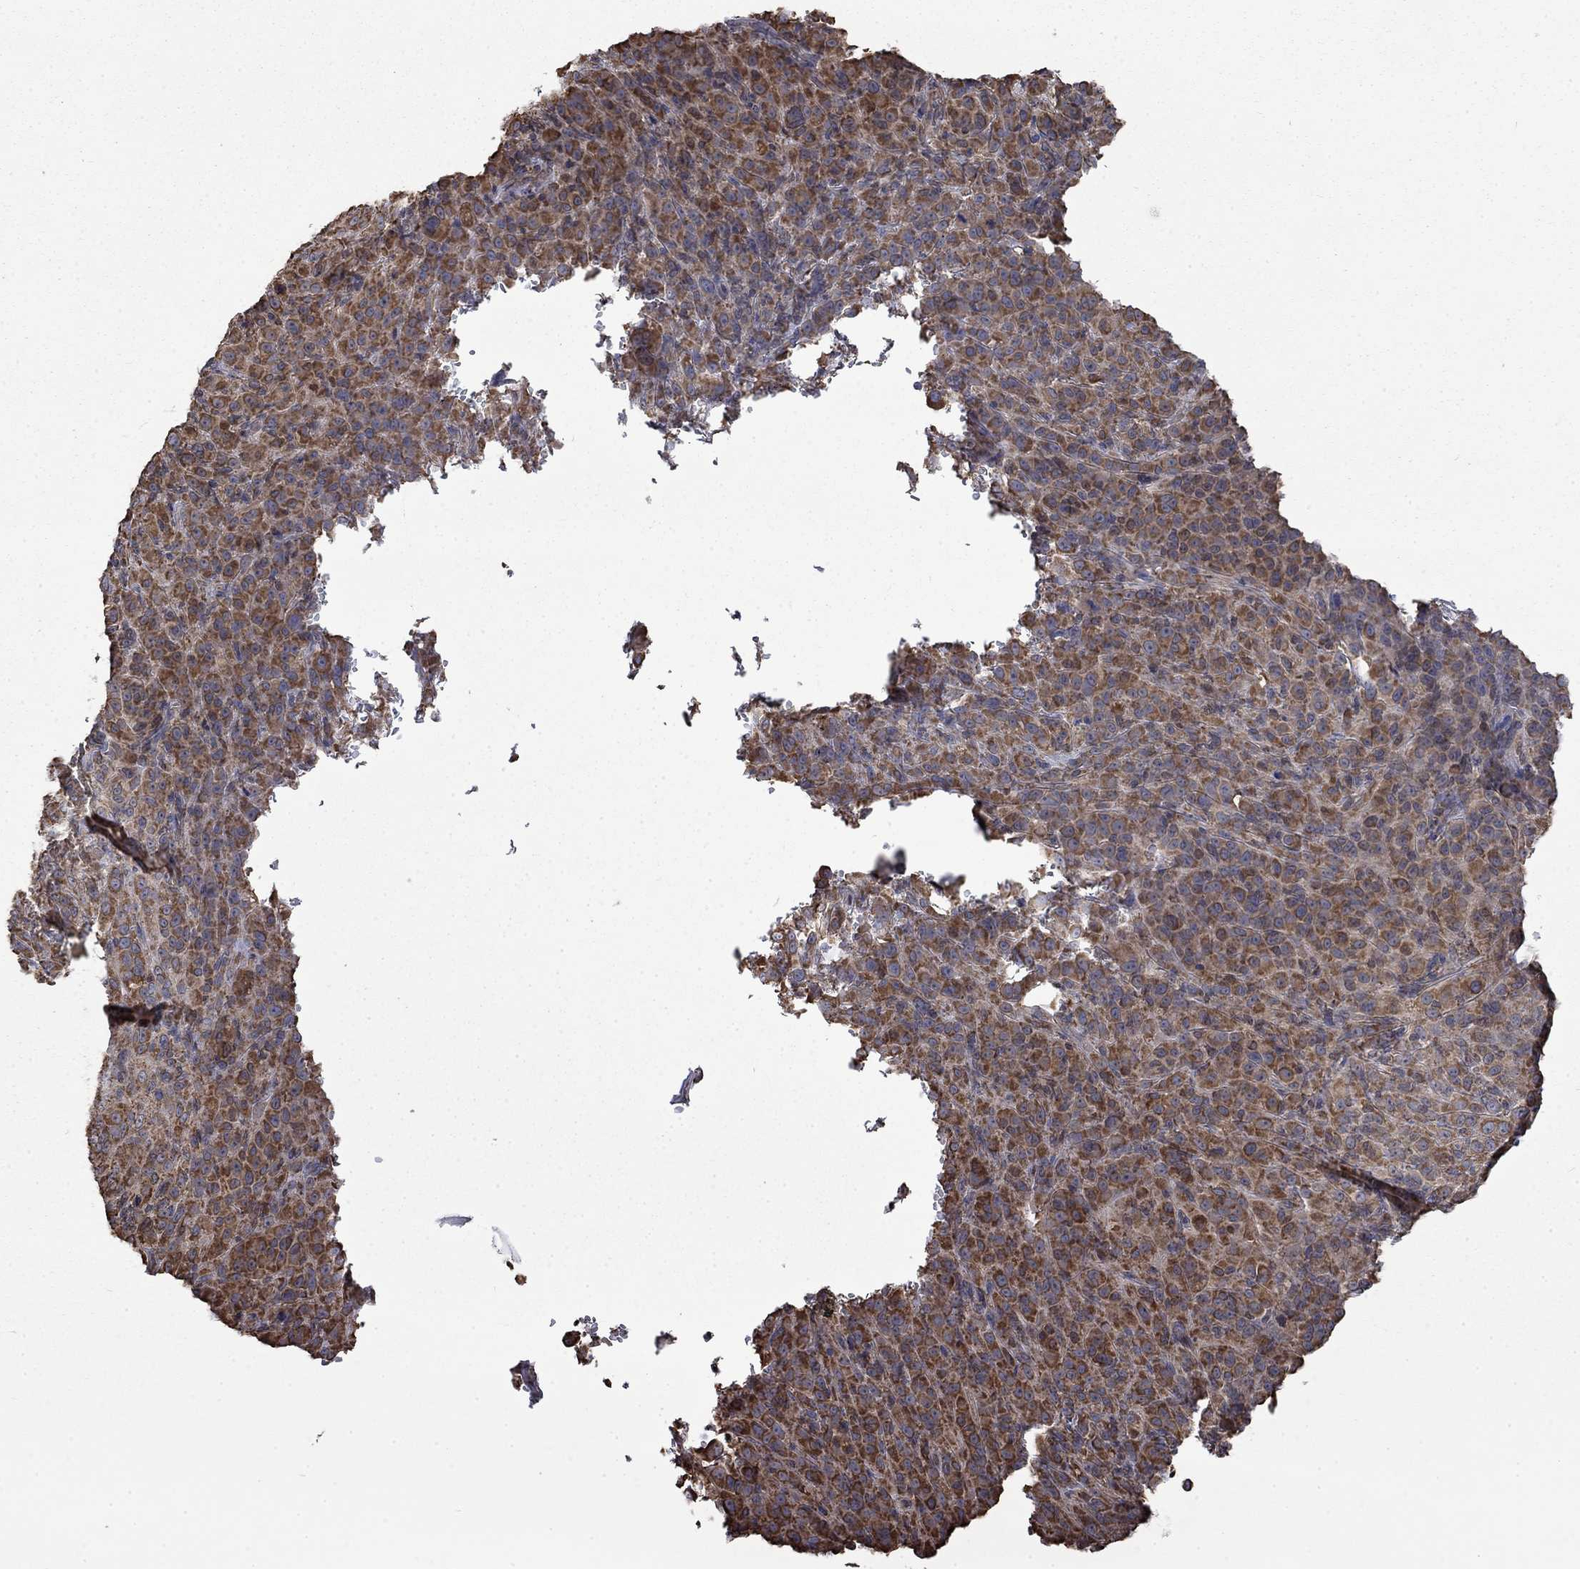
{"staining": {"intensity": "moderate", "quantity": ">75%", "location": "cytoplasmic/membranous"}, "tissue": "melanoma", "cell_type": "Tumor cells", "image_type": "cancer", "snomed": [{"axis": "morphology", "description": "Malignant melanoma, NOS"}, {"axis": "topography", "description": "Skin"}], "caption": "Malignant melanoma stained with immunohistochemistry (IHC) shows moderate cytoplasmic/membranous expression in approximately >75% of tumor cells.", "gene": "ESRRA", "patient": {"sex": "female", "age": 87}}